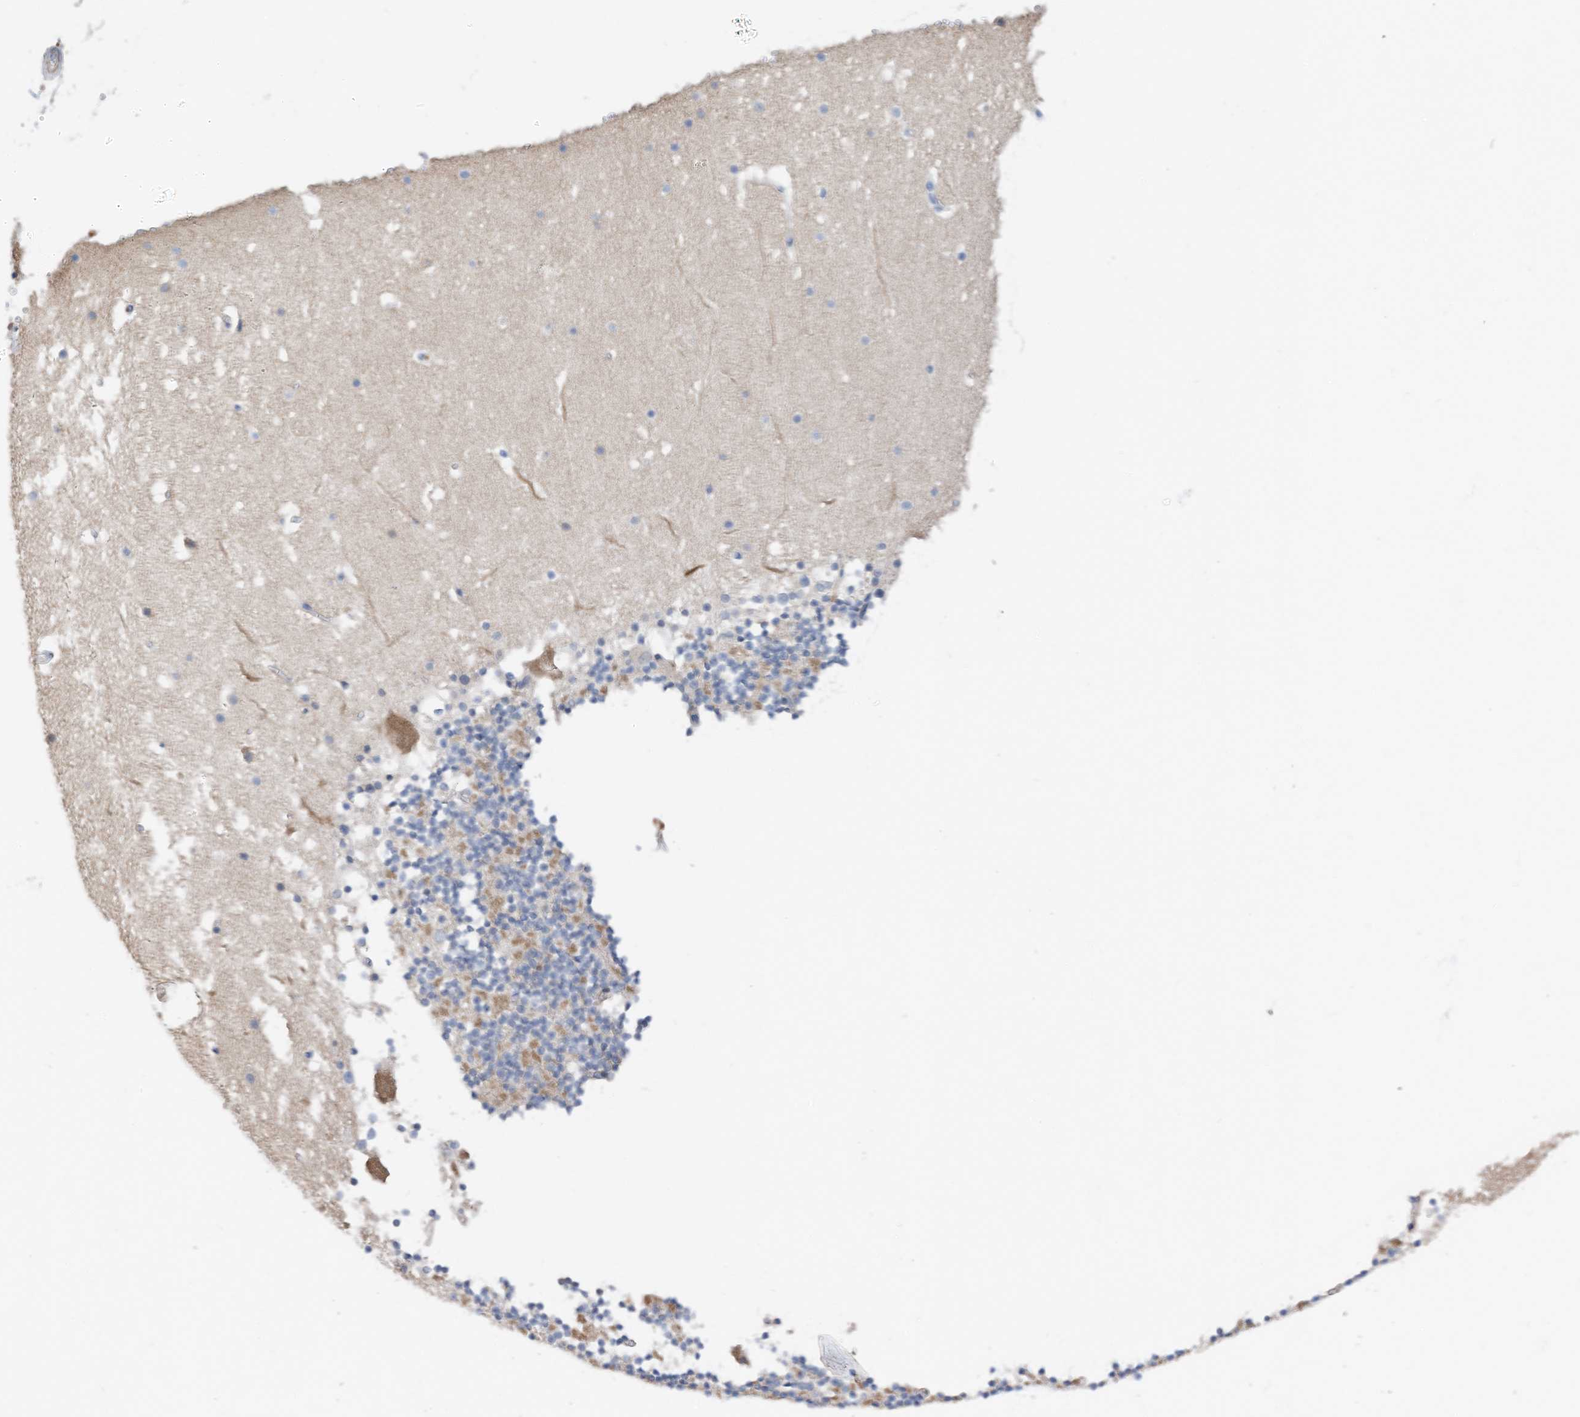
{"staining": {"intensity": "moderate", "quantity": "<25%", "location": "cytoplasmic/membranous"}, "tissue": "cerebellum", "cell_type": "Cells in granular layer", "image_type": "normal", "snomed": [{"axis": "morphology", "description": "Normal tissue, NOS"}, {"axis": "topography", "description": "Cerebellum"}], "caption": "The histopathology image demonstrates staining of normal cerebellum, revealing moderate cytoplasmic/membranous protein expression (brown color) within cells in granular layer.", "gene": "SLFN14", "patient": {"sex": "male", "age": 57}}